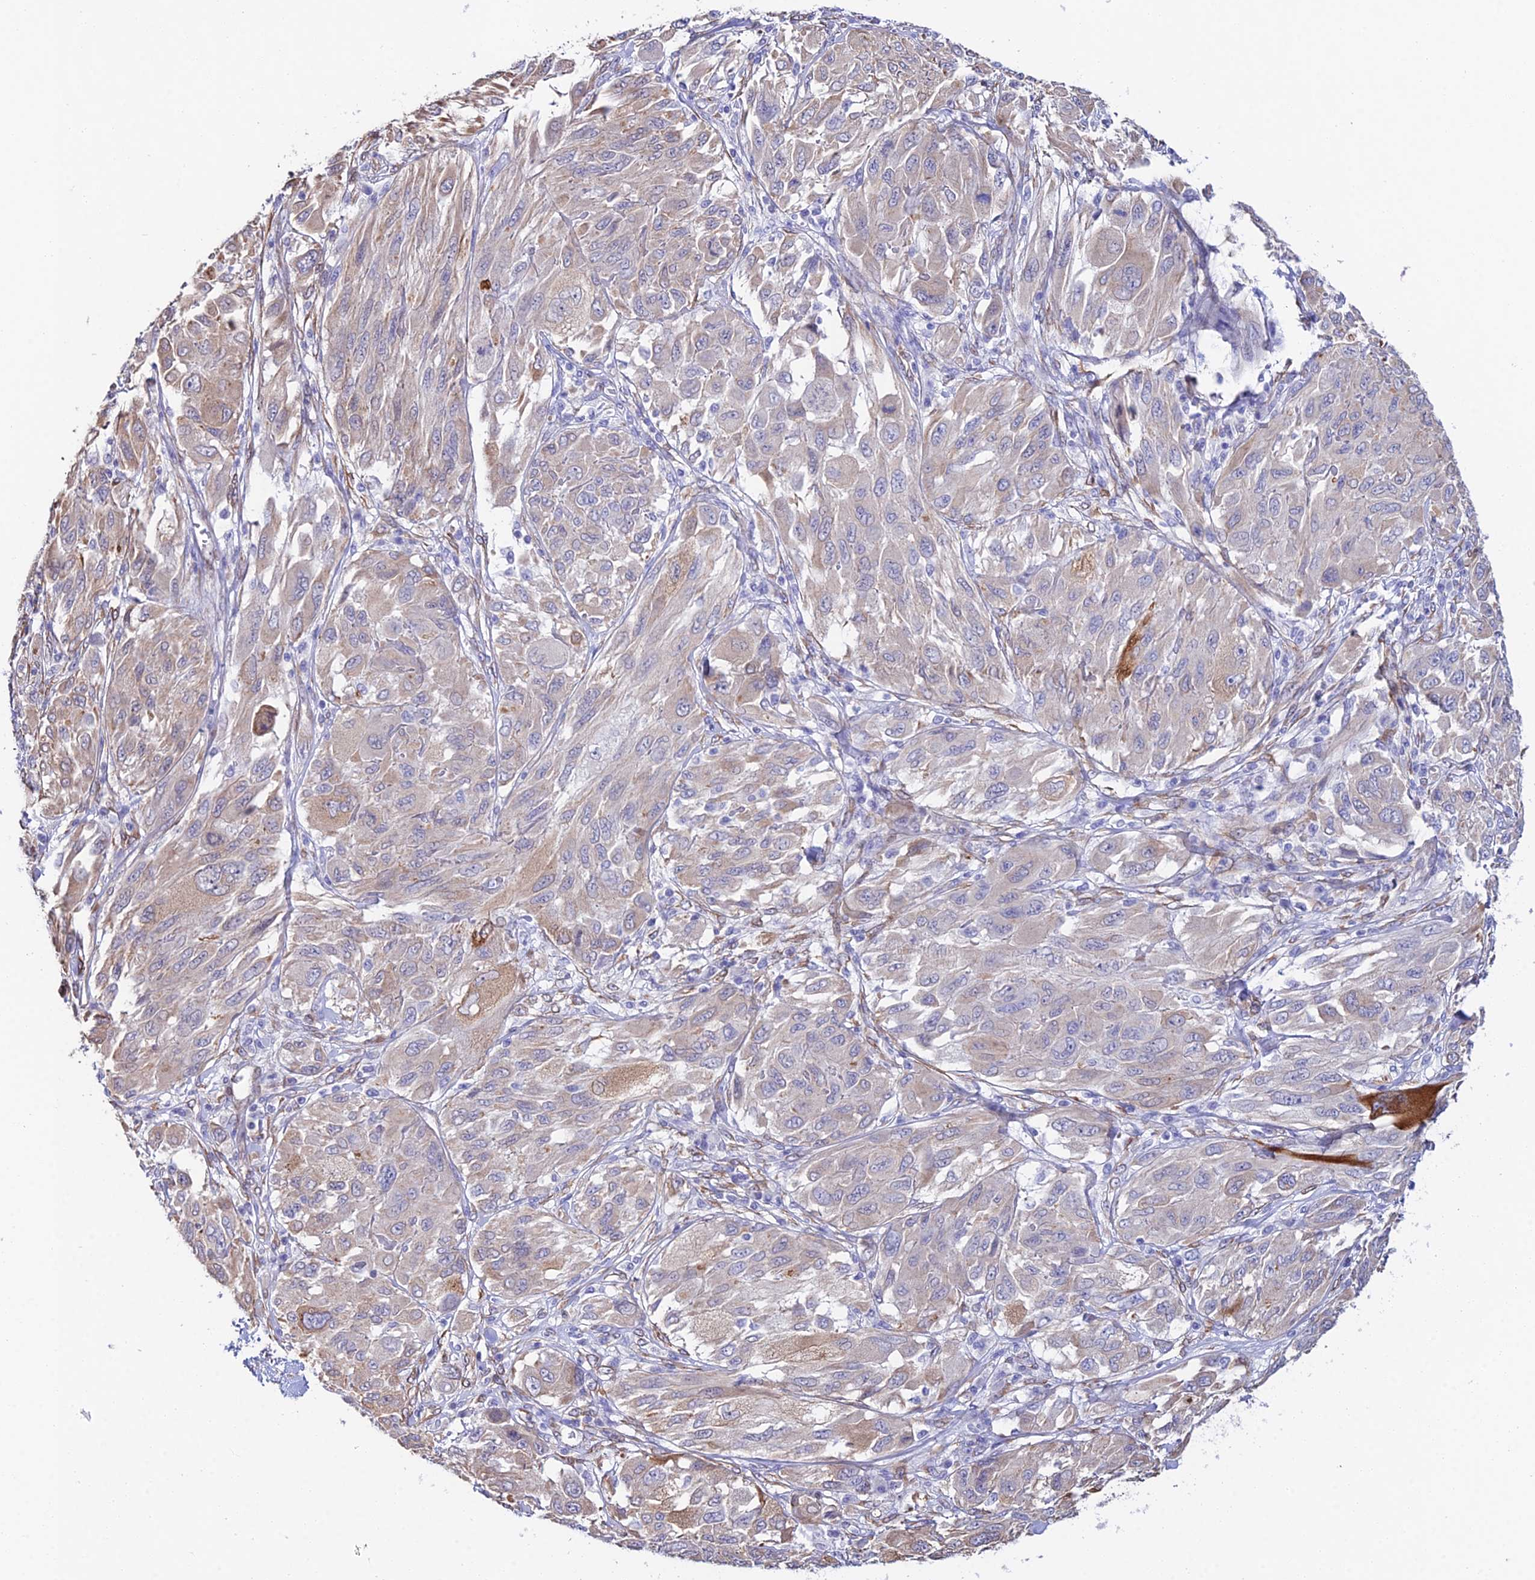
{"staining": {"intensity": "weak", "quantity": "25%-75%", "location": "cytoplasmic/membranous"}, "tissue": "melanoma", "cell_type": "Tumor cells", "image_type": "cancer", "snomed": [{"axis": "morphology", "description": "Malignant melanoma, NOS"}, {"axis": "topography", "description": "Skin"}], "caption": "A photomicrograph showing weak cytoplasmic/membranous expression in about 25%-75% of tumor cells in malignant melanoma, as visualized by brown immunohistochemical staining.", "gene": "MXRA7", "patient": {"sex": "female", "age": 91}}